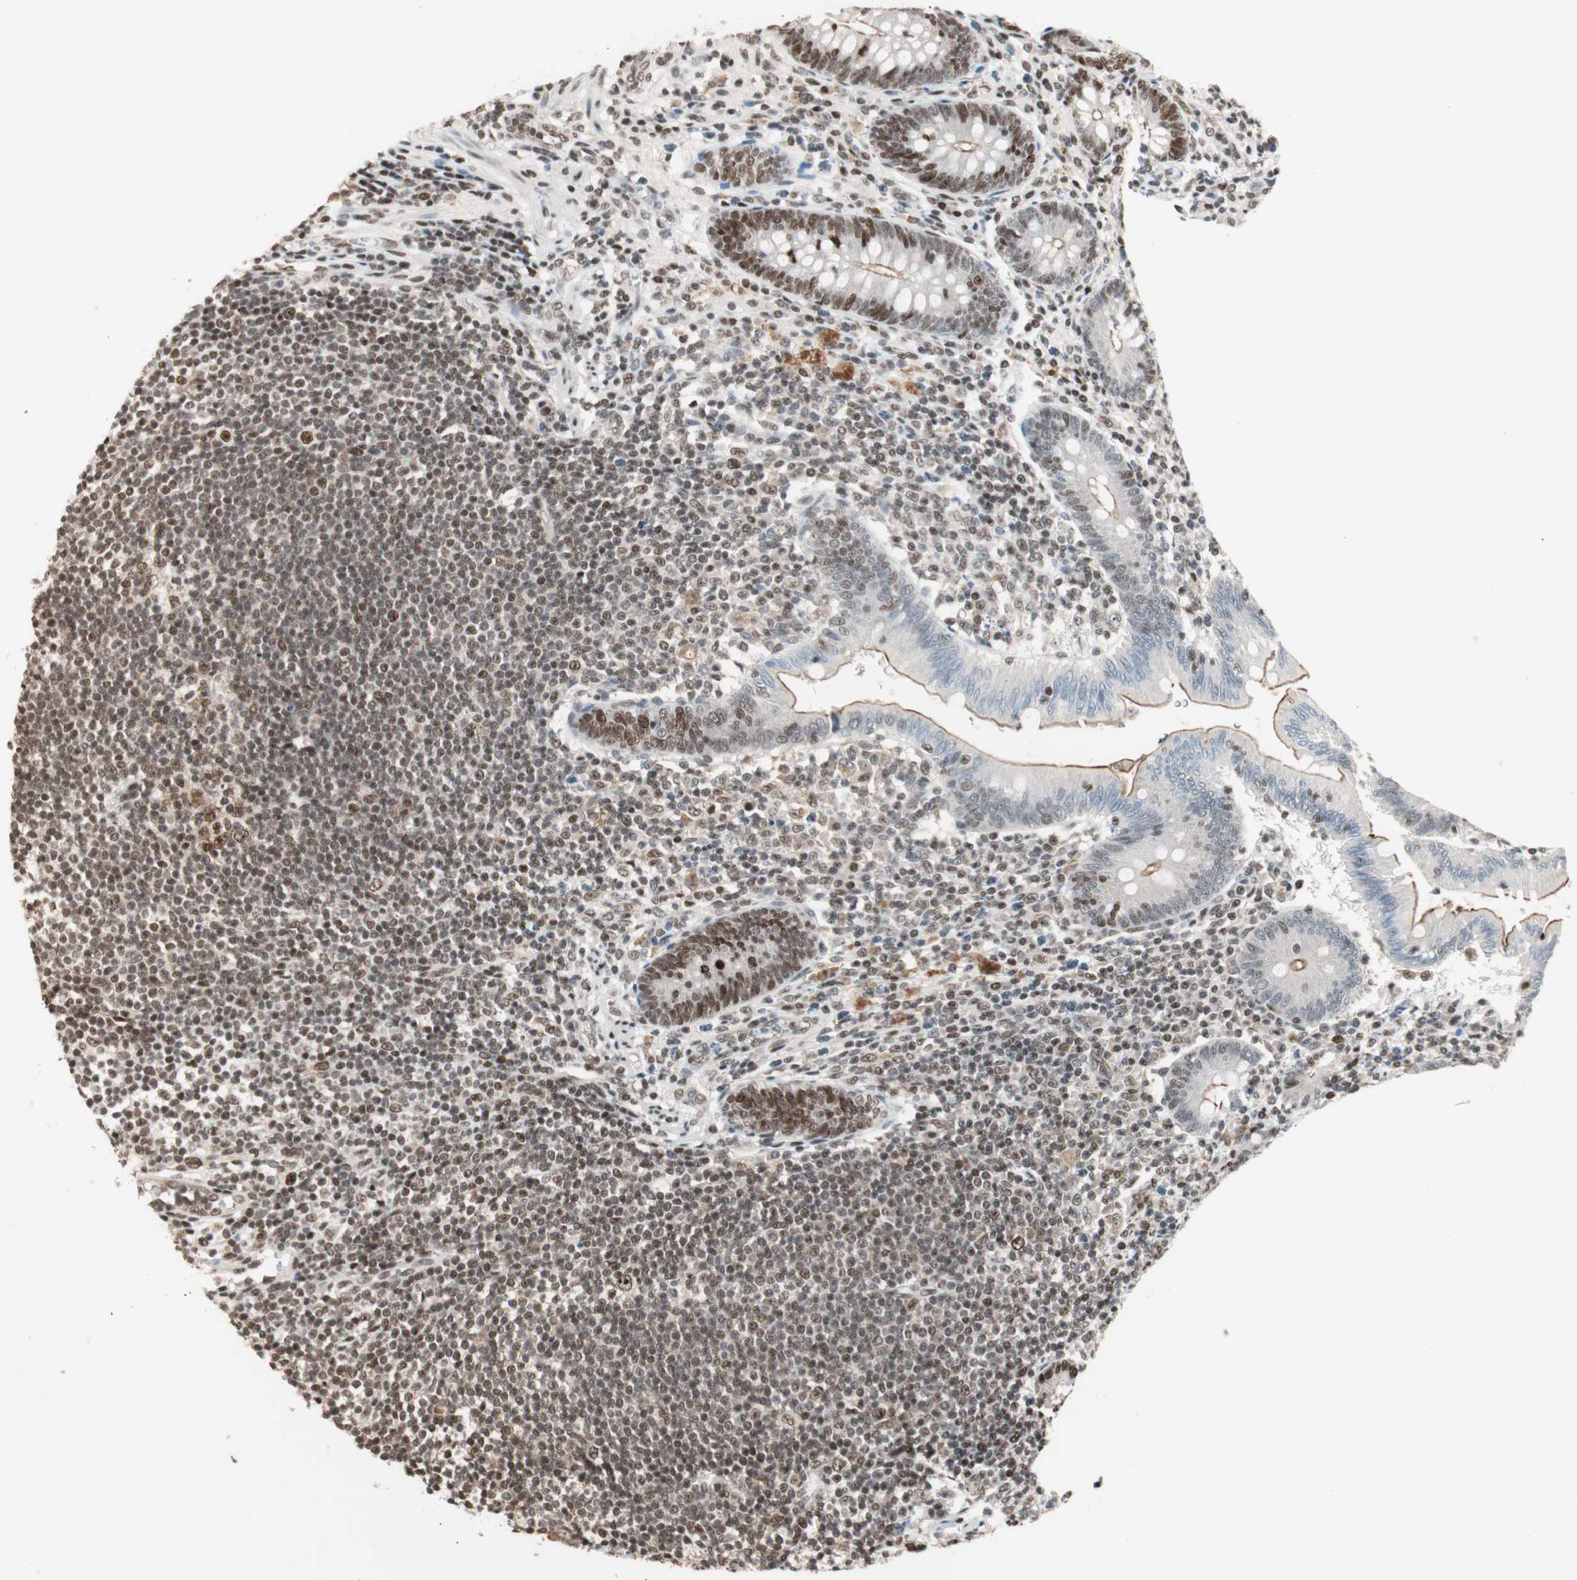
{"staining": {"intensity": "strong", "quantity": ">75%", "location": "nuclear"}, "tissue": "appendix", "cell_type": "Glandular cells", "image_type": "normal", "snomed": [{"axis": "morphology", "description": "Normal tissue, NOS"}, {"axis": "morphology", "description": "Inflammation, NOS"}, {"axis": "topography", "description": "Appendix"}], "caption": "DAB (3,3'-diaminobenzidine) immunohistochemical staining of normal human appendix exhibits strong nuclear protein positivity in approximately >75% of glandular cells. (IHC, brightfield microscopy, high magnification).", "gene": "MDC1", "patient": {"sex": "male", "age": 46}}